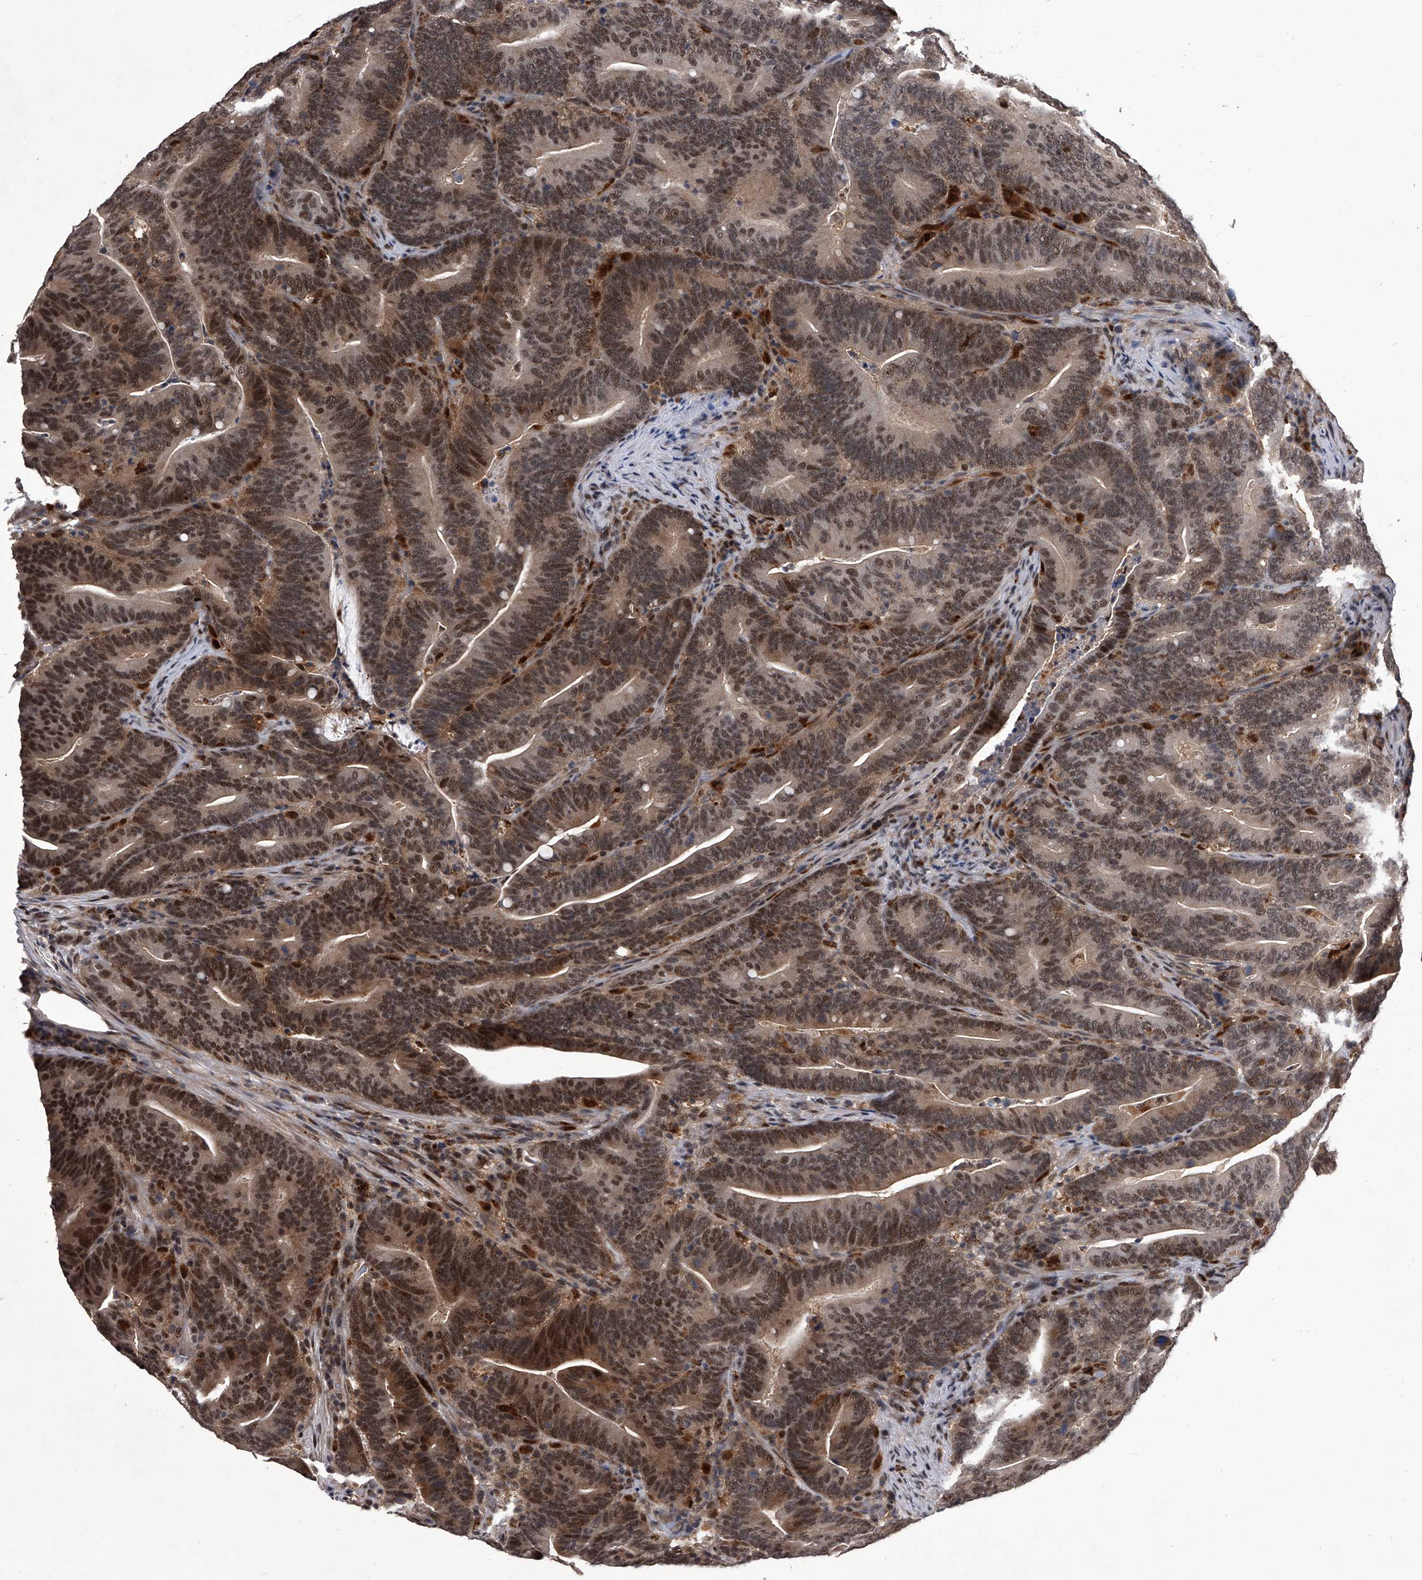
{"staining": {"intensity": "moderate", "quantity": ">75%", "location": "cytoplasmic/membranous,nuclear"}, "tissue": "colorectal cancer", "cell_type": "Tumor cells", "image_type": "cancer", "snomed": [{"axis": "morphology", "description": "Adenocarcinoma, NOS"}, {"axis": "topography", "description": "Colon"}], "caption": "Immunohistochemistry micrograph of neoplastic tissue: colorectal cancer stained using immunohistochemistry exhibits medium levels of moderate protein expression localized specifically in the cytoplasmic/membranous and nuclear of tumor cells, appearing as a cytoplasmic/membranous and nuclear brown color.", "gene": "CMTR1", "patient": {"sex": "female", "age": 66}}